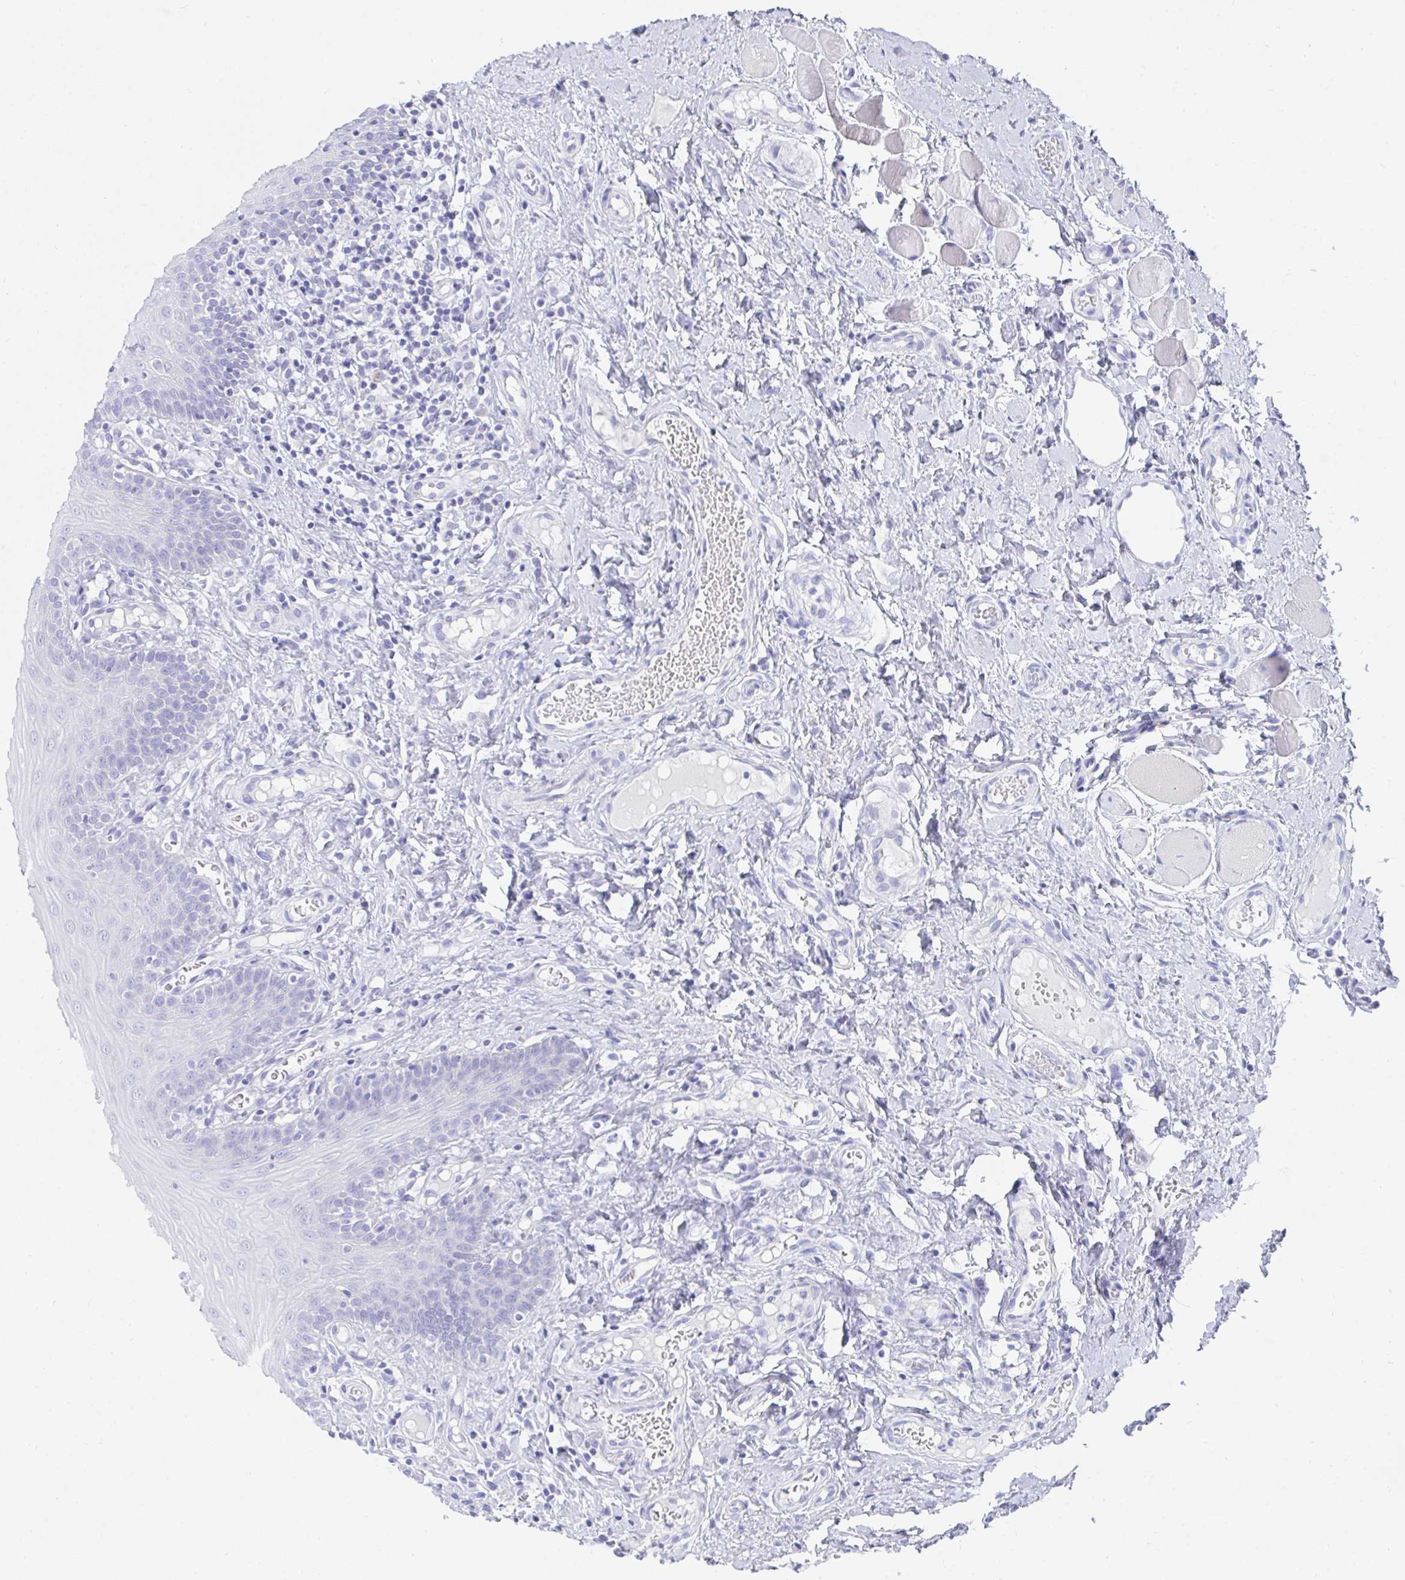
{"staining": {"intensity": "negative", "quantity": "none", "location": "none"}, "tissue": "oral mucosa", "cell_type": "Squamous epithelial cells", "image_type": "normal", "snomed": [{"axis": "morphology", "description": "Normal tissue, NOS"}, {"axis": "topography", "description": "Oral tissue"}, {"axis": "topography", "description": "Tounge, NOS"}], "caption": "This is an immunohistochemistry (IHC) image of unremarkable oral mucosa. There is no positivity in squamous epithelial cells.", "gene": "AIFM1", "patient": {"sex": "female", "age": 58}}